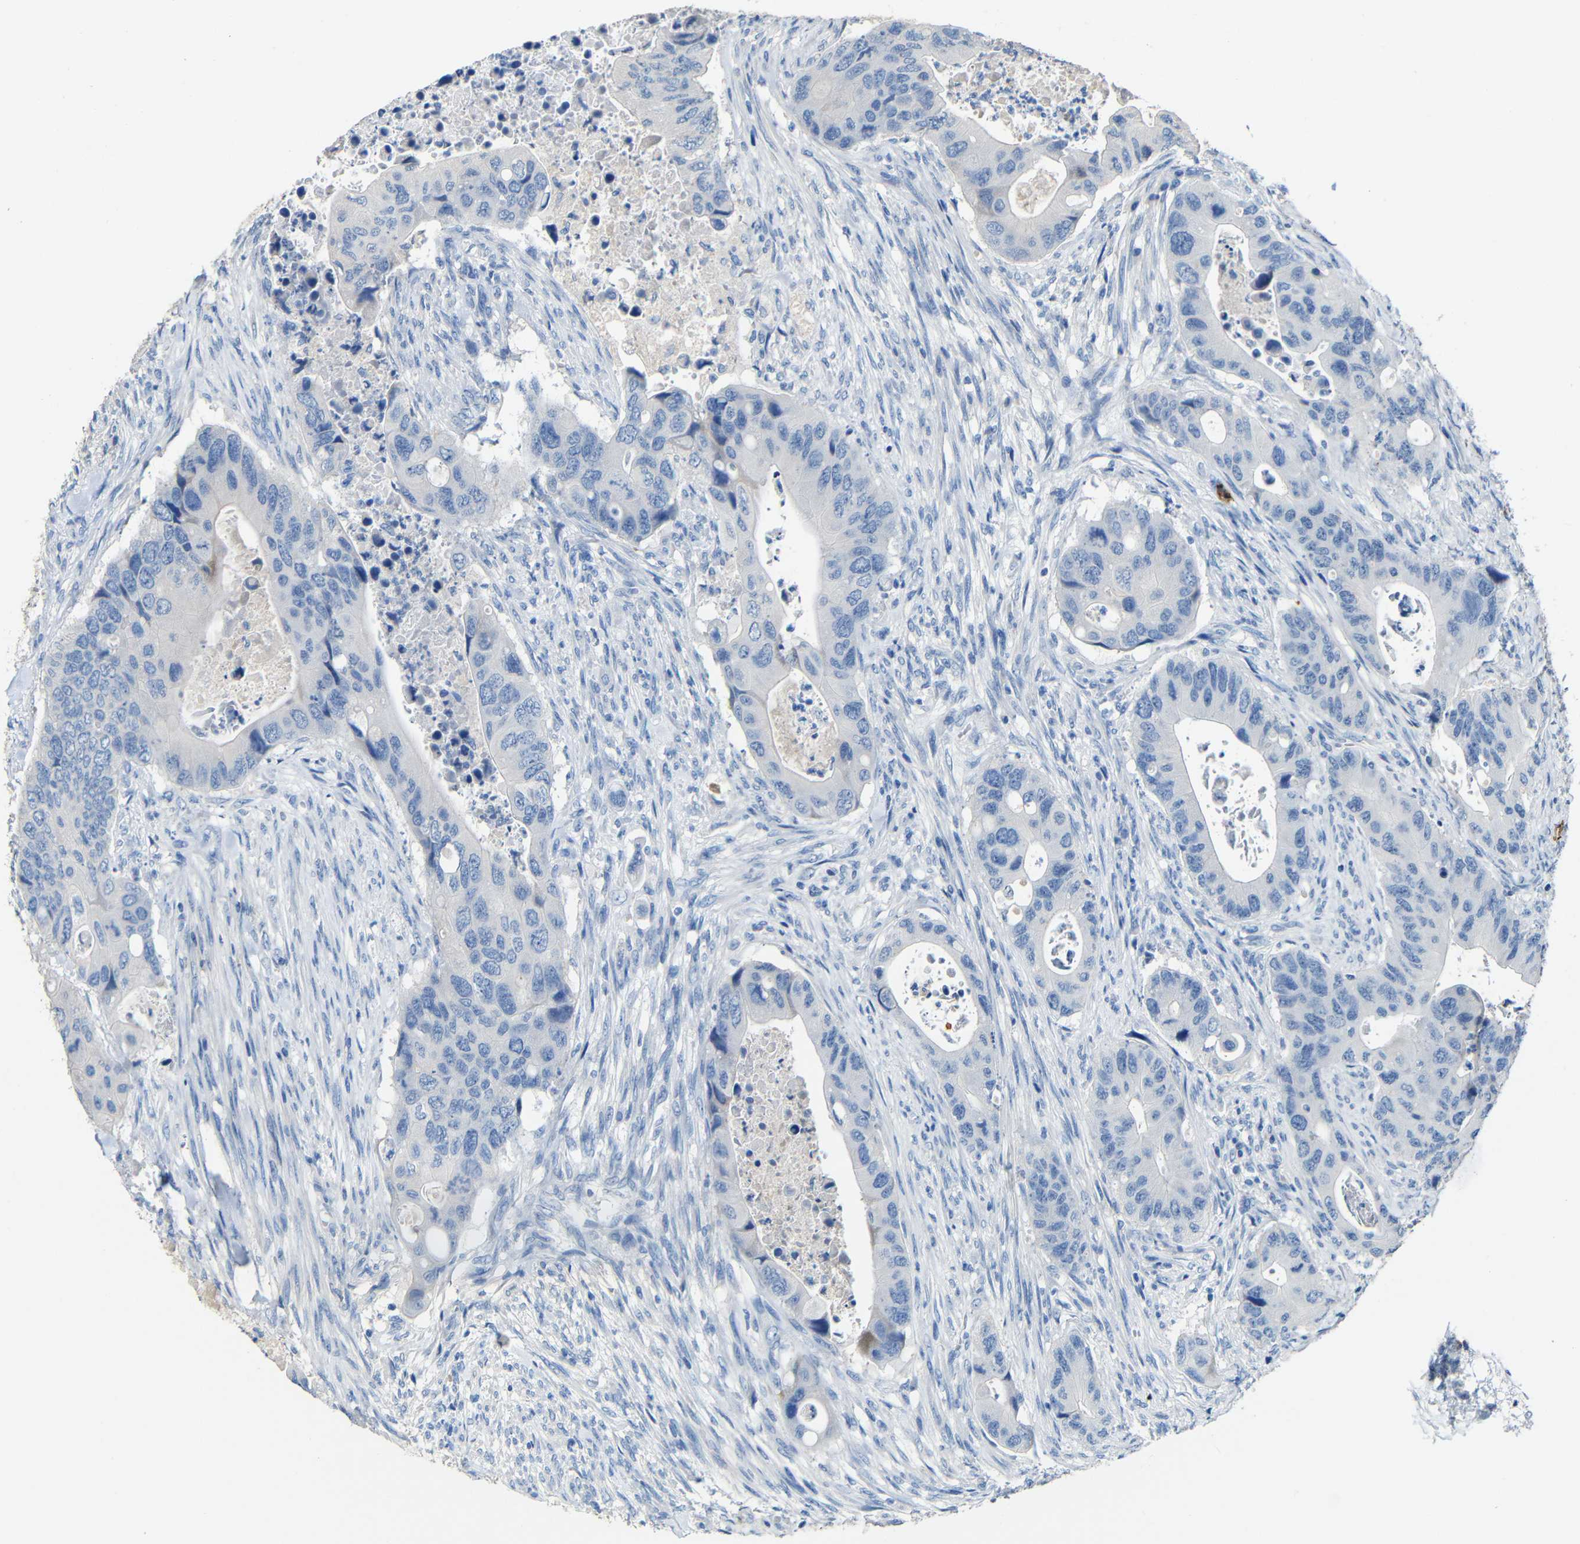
{"staining": {"intensity": "negative", "quantity": "none", "location": "none"}, "tissue": "colorectal cancer", "cell_type": "Tumor cells", "image_type": "cancer", "snomed": [{"axis": "morphology", "description": "Adenocarcinoma, NOS"}, {"axis": "topography", "description": "Rectum"}], "caption": "Tumor cells show no significant expression in colorectal adenocarcinoma.", "gene": "ACKR2", "patient": {"sex": "female", "age": 57}}